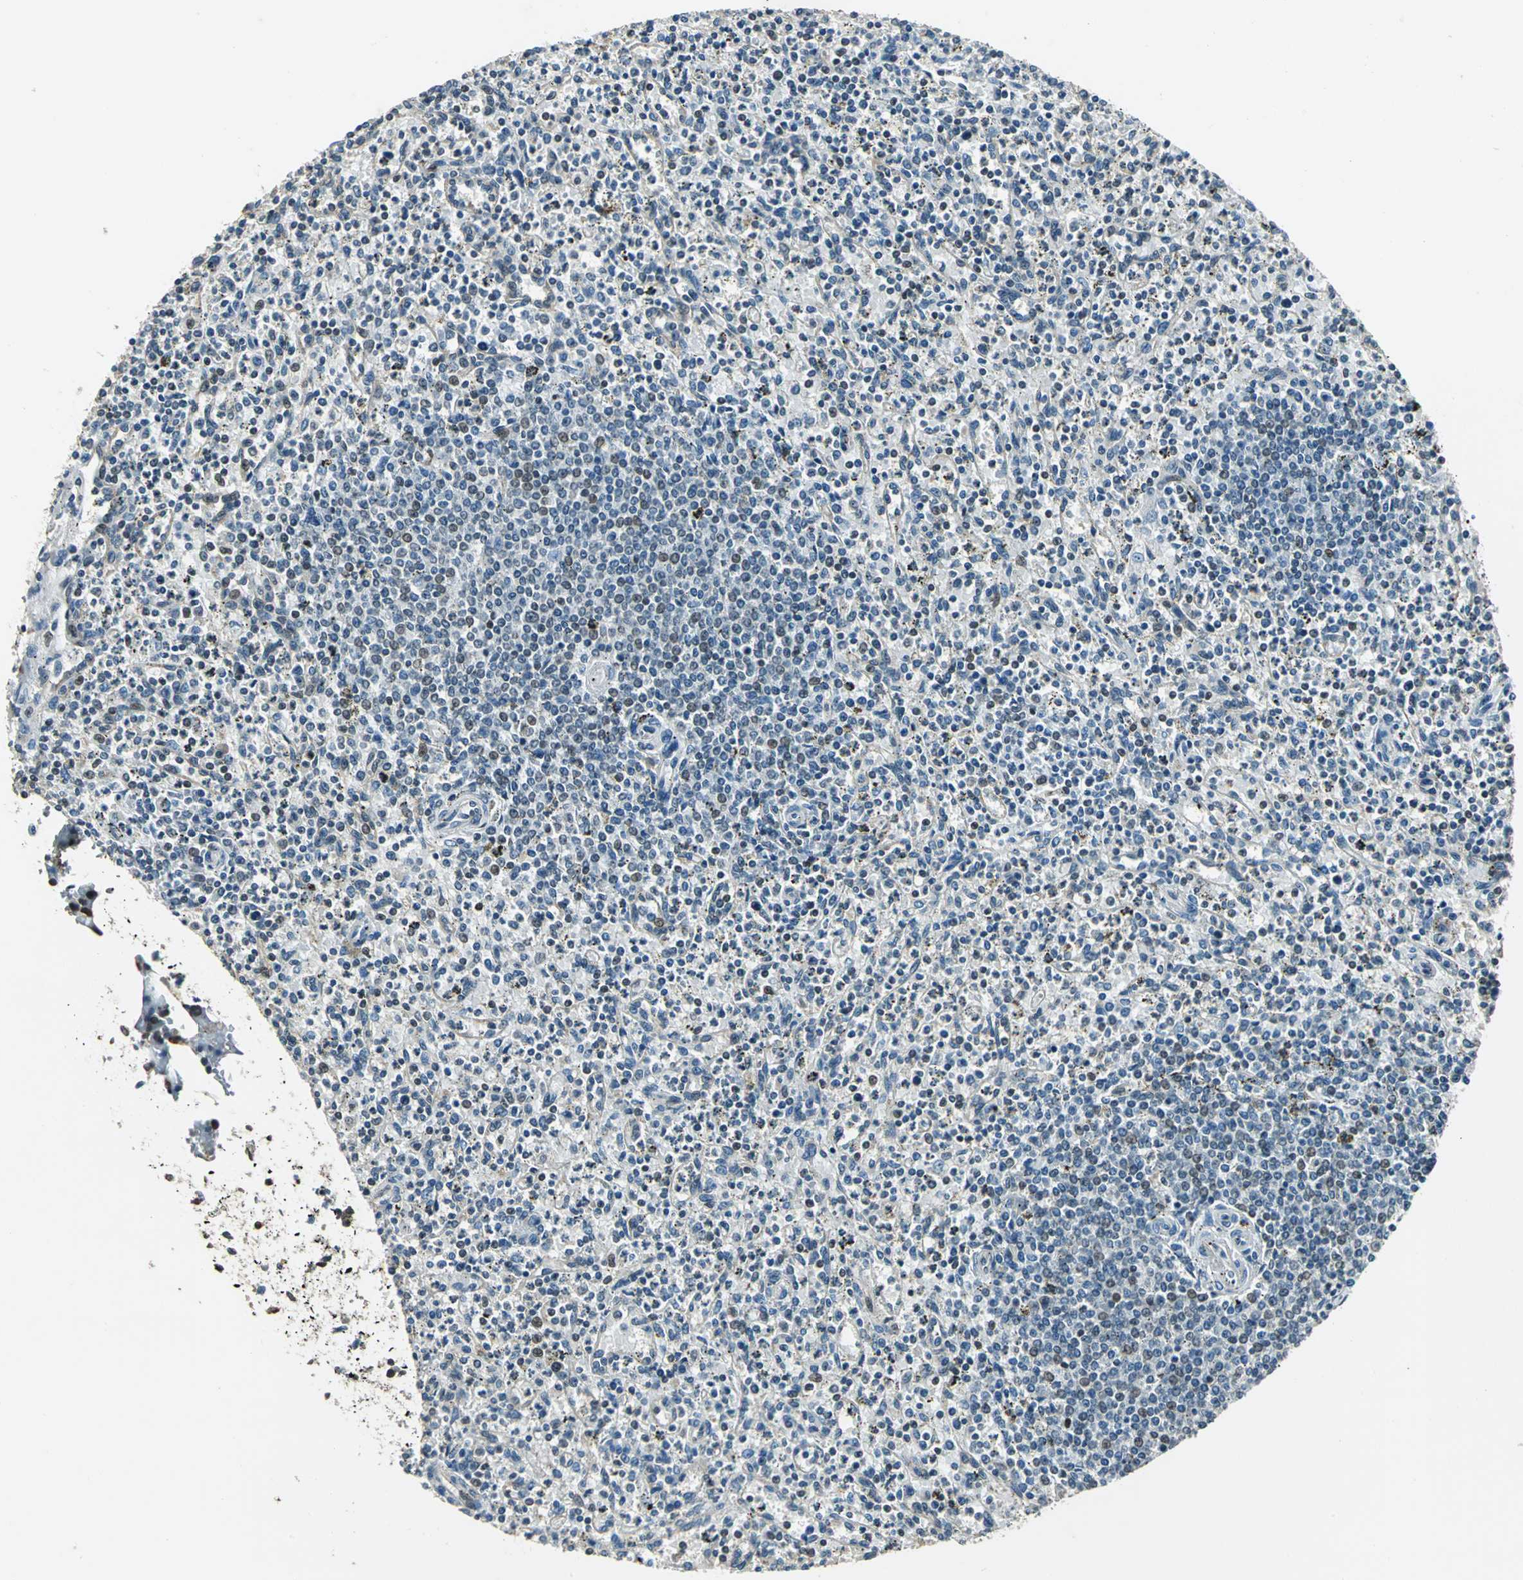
{"staining": {"intensity": "moderate", "quantity": "25%-75%", "location": "cytoplasmic/membranous,nuclear"}, "tissue": "spleen", "cell_type": "Cells in red pulp", "image_type": "normal", "snomed": [{"axis": "morphology", "description": "Normal tissue, NOS"}, {"axis": "topography", "description": "Spleen"}], "caption": "Immunohistochemistry of normal human spleen exhibits medium levels of moderate cytoplasmic/membranous,nuclear staining in about 25%-75% of cells in red pulp.", "gene": "BRIP1", "patient": {"sex": "male", "age": 72}}